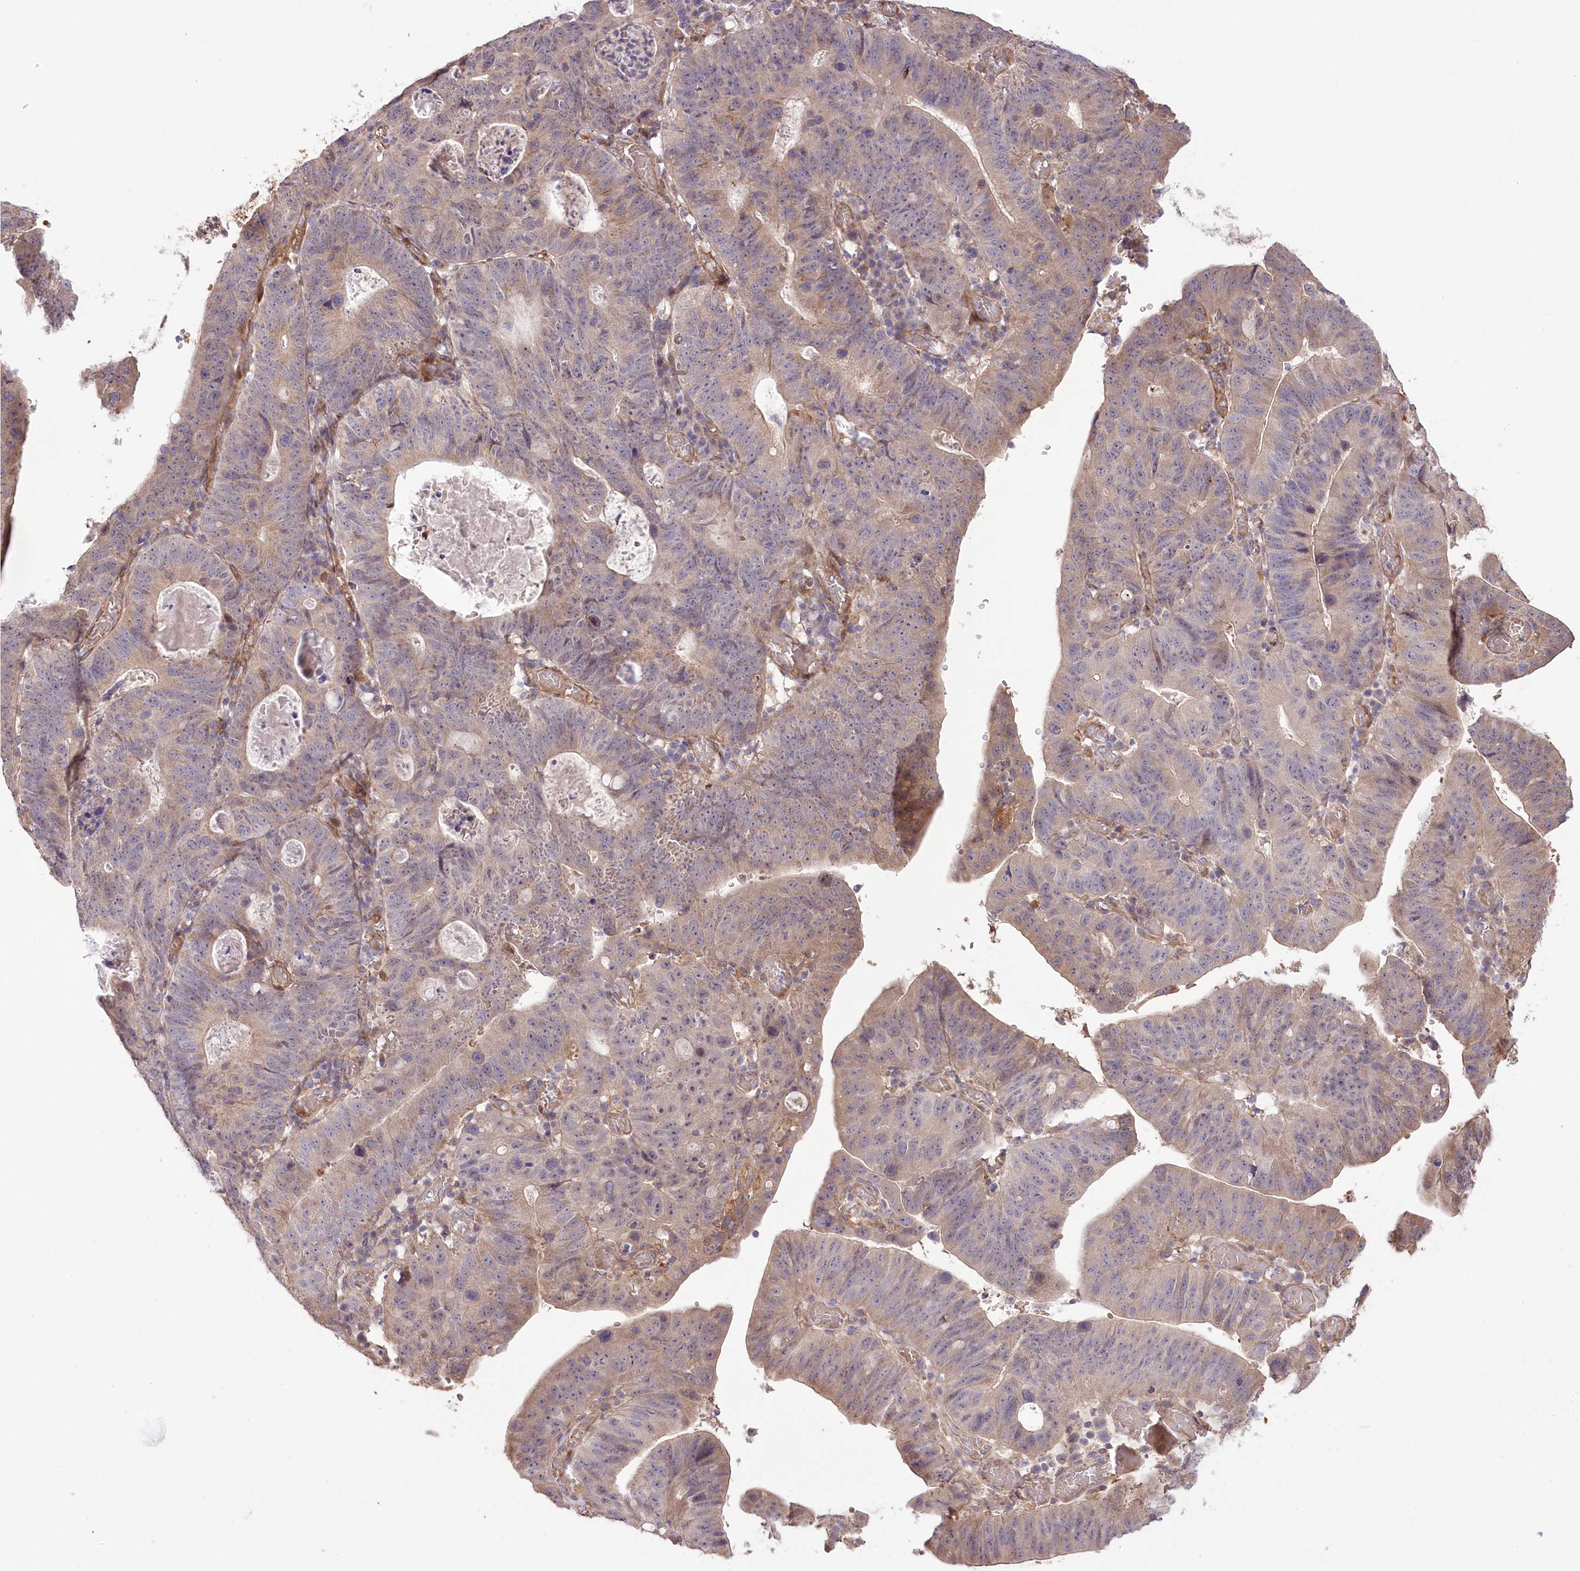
{"staining": {"intensity": "weak", "quantity": "25%-75%", "location": "cytoplasmic/membranous"}, "tissue": "stomach cancer", "cell_type": "Tumor cells", "image_type": "cancer", "snomed": [{"axis": "morphology", "description": "Adenocarcinoma, NOS"}, {"axis": "topography", "description": "Stomach"}], "caption": "Protein expression analysis of human stomach cancer (adenocarcinoma) reveals weak cytoplasmic/membranous positivity in about 25%-75% of tumor cells.", "gene": "TRUB1", "patient": {"sex": "male", "age": 59}}